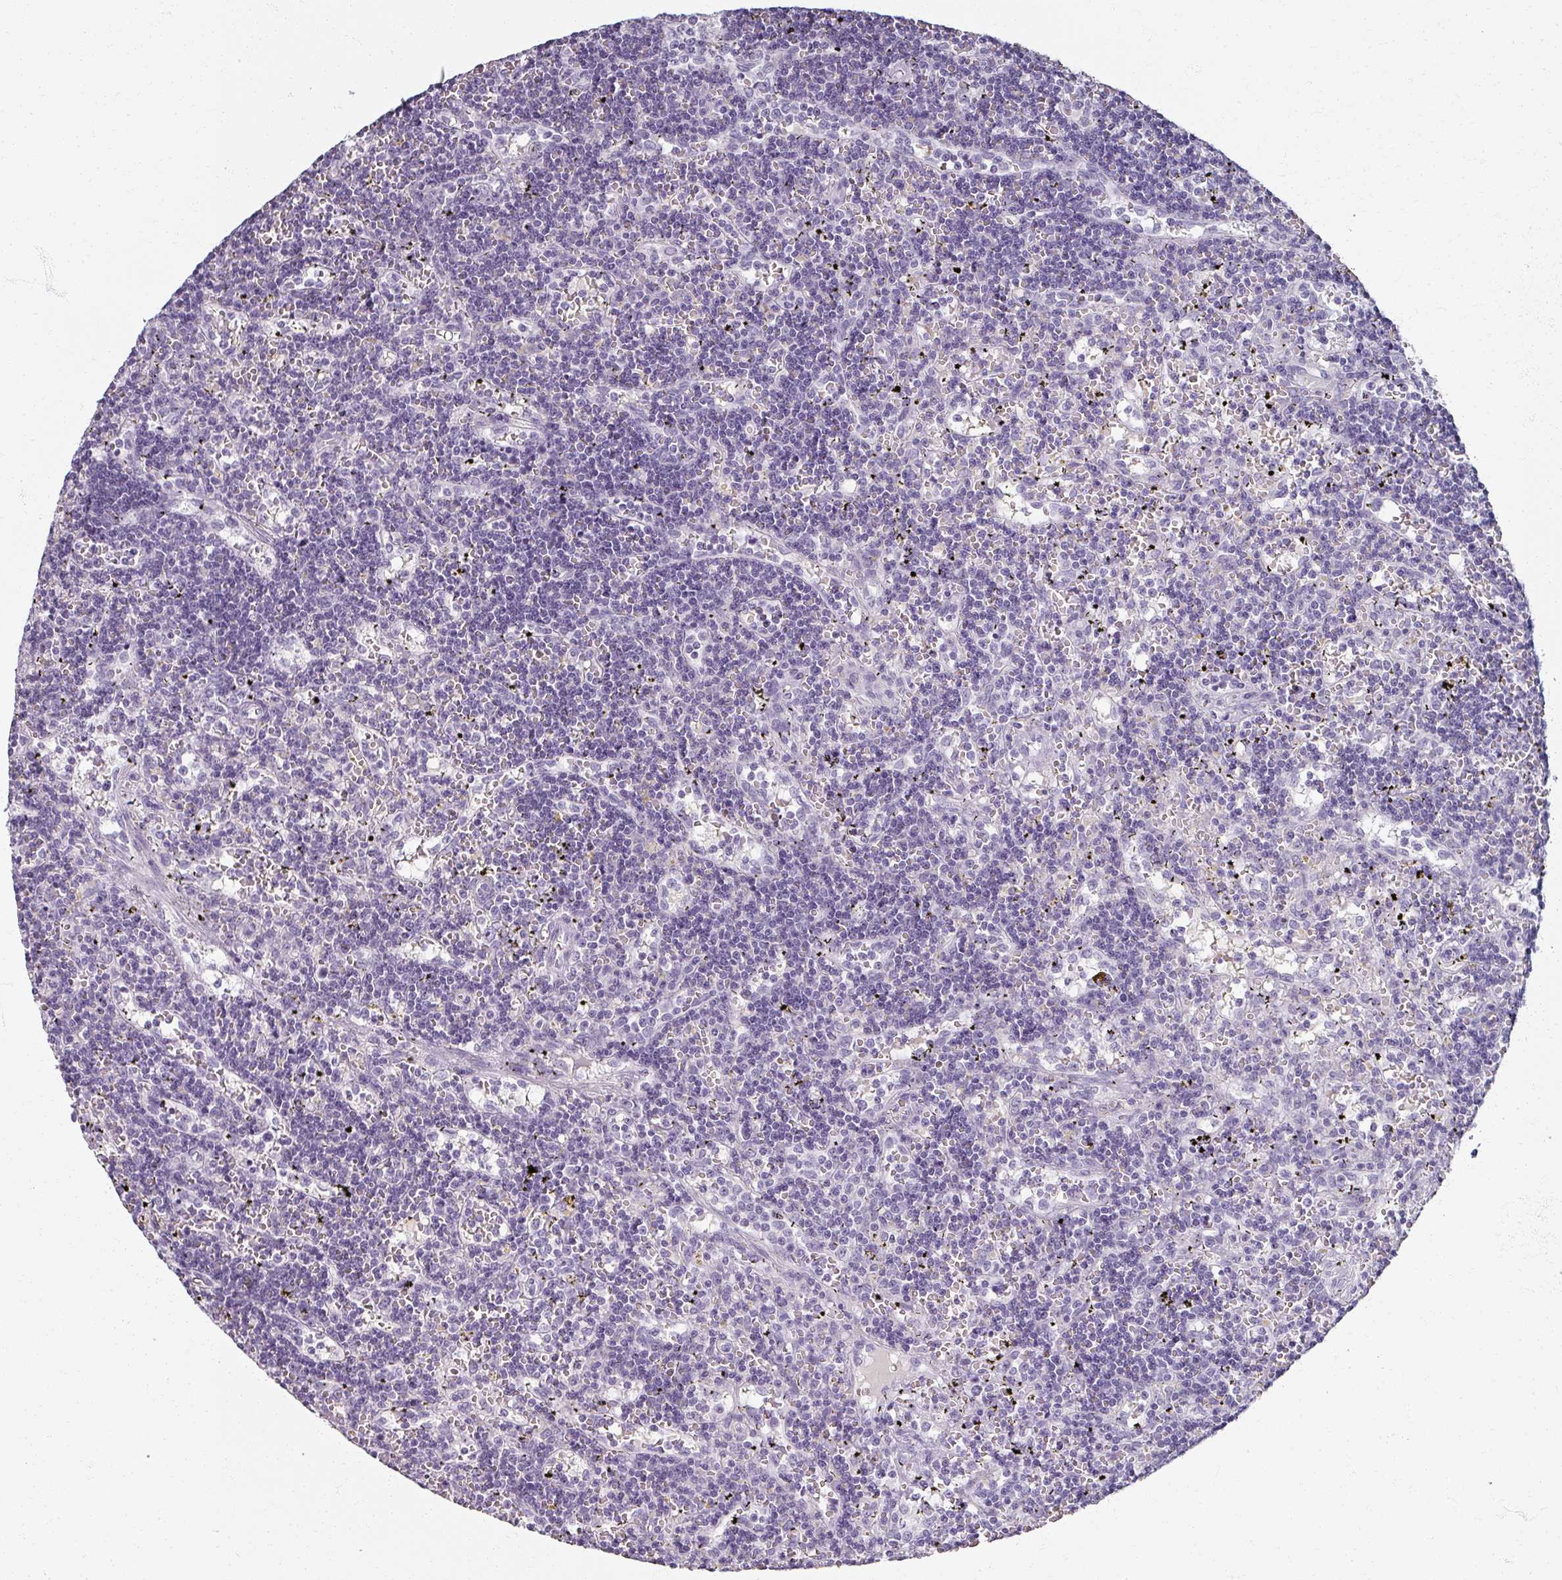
{"staining": {"intensity": "negative", "quantity": "none", "location": "none"}, "tissue": "lymphoma", "cell_type": "Tumor cells", "image_type": "cancer", "snomed": [{"axis": "morphology", "description": "Malignant lymphoma, non-Hodgkin's type, Low grade"}, {"axis": "topography", "description": "Spleen"}], "caption": "Image shows no significant protein staining in tumor cells of lymphoma.", "gene": "REG3G", "patient": {"sex": "male", "age": 60}}